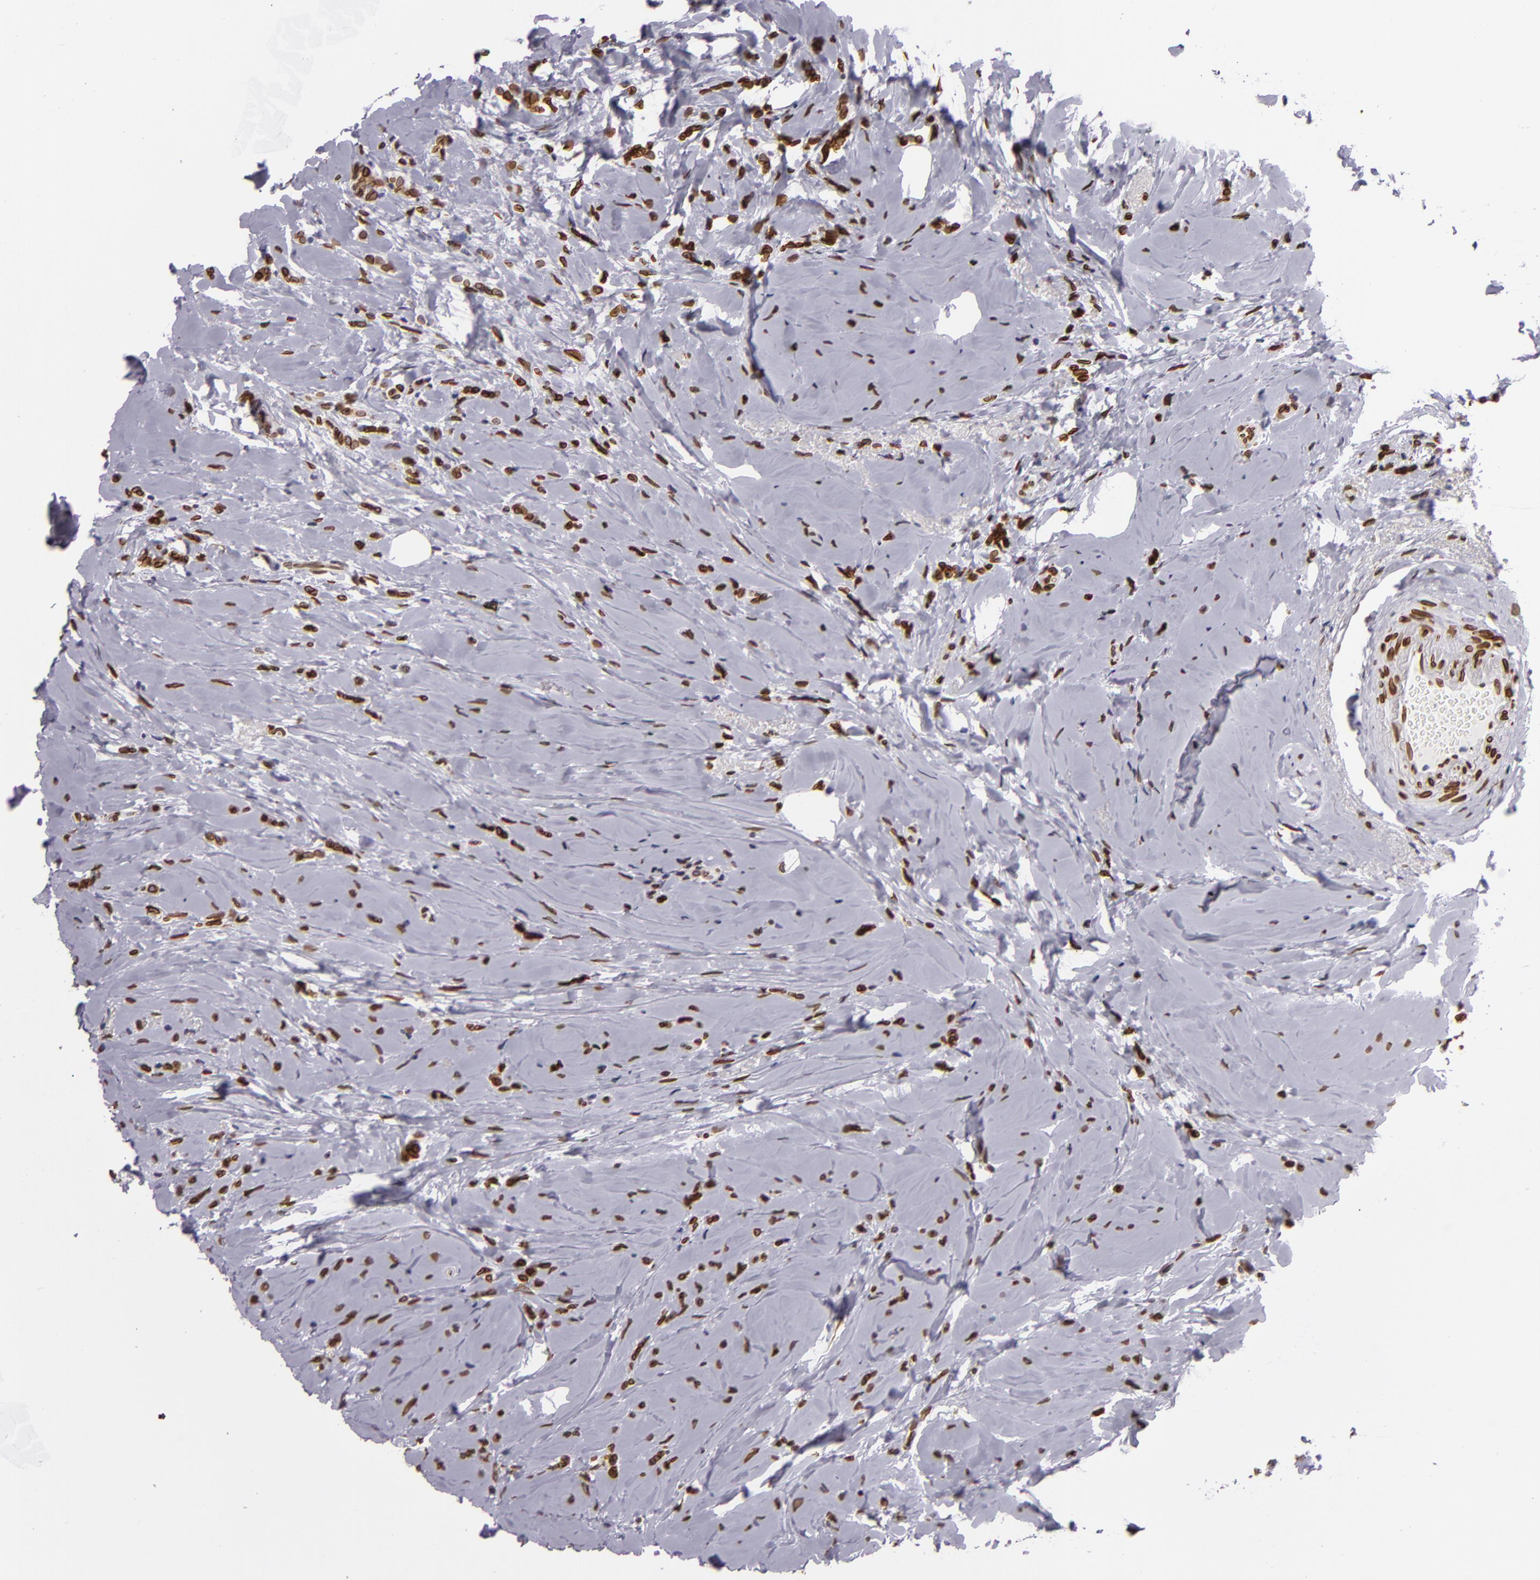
{"staining": {"intensity": "strong", "quantity": ">75%", "location": "nuclear"}, "tissue": "breast cancer", "cell_type": "Tumor cells", "image_type": "cancer", "snomed": [{"axis": "morphology", "description": "Lobular carcinoma"}, {"axis": "topography", "description": "Breast"}], "caption": "Brown immunohistochemical staining in human lobular carcinoma (breast) displays strong nuclear expression in approximately >75% of tumor cells. (DAB (3,3'-diaminobenzidine) IHC, brown staining for protein, blue staining for nuclei).", "gene": "EMD", "patient": {"sex": "female", "age": 64}}